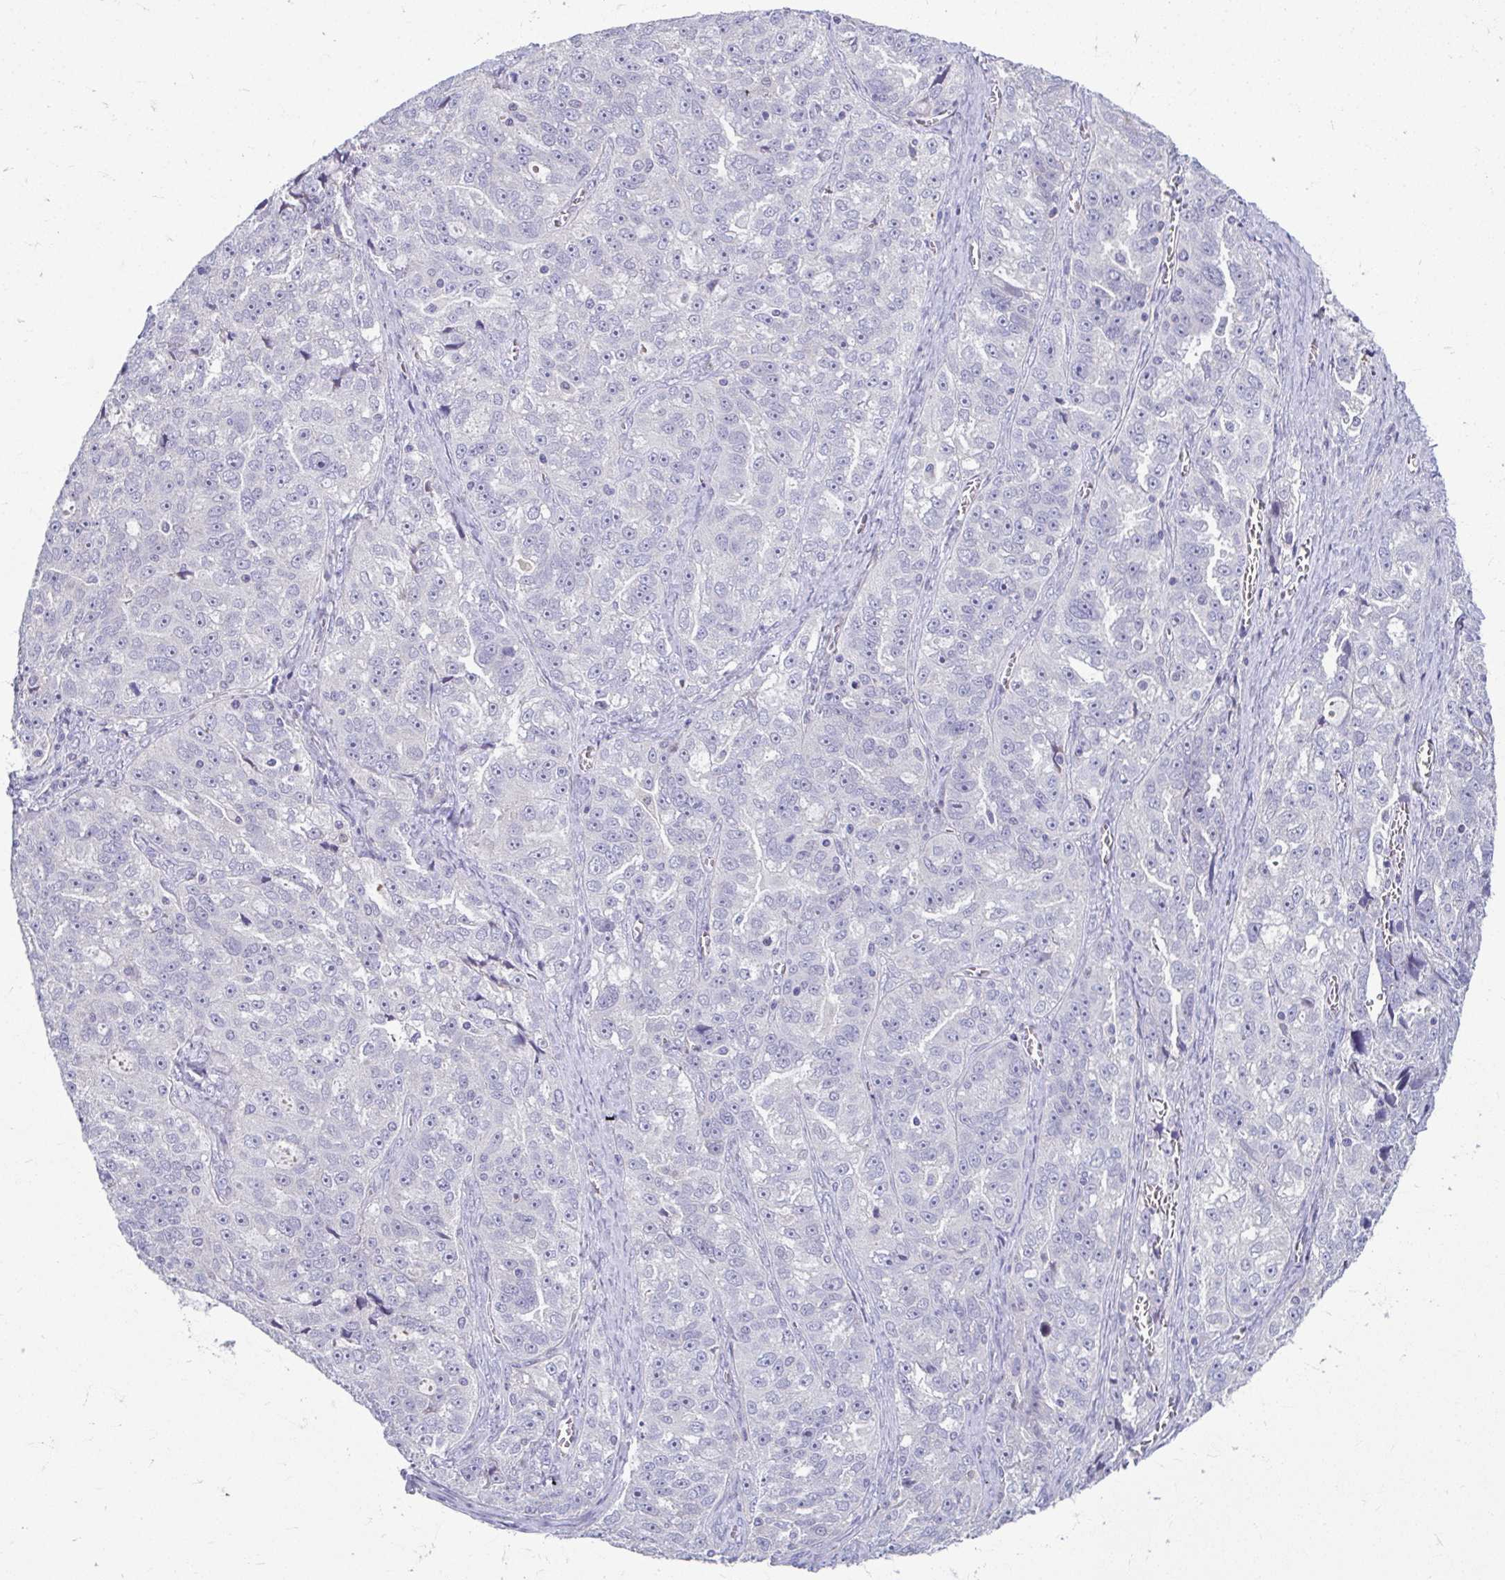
{"staining": {"intensity": "negative", "quantity": "none", "location": "none"}, "tissue": "ovarian cancer", "cell_type": "Tumor cells", "image_type": "cancer", "snomed": [{"axis": "morphology", "description": "Cystadenocarcinoma, serous, NOS"}, {"axis": "topography", "description": "Ovary"}], "caption": "IHC of ovarian cancer reveals no staining in tumor cells. (DAB immunohistochemistry (IHC), high magnification).", "gene": "ODF1", "patient": {"sex": "female", "age": 51}}